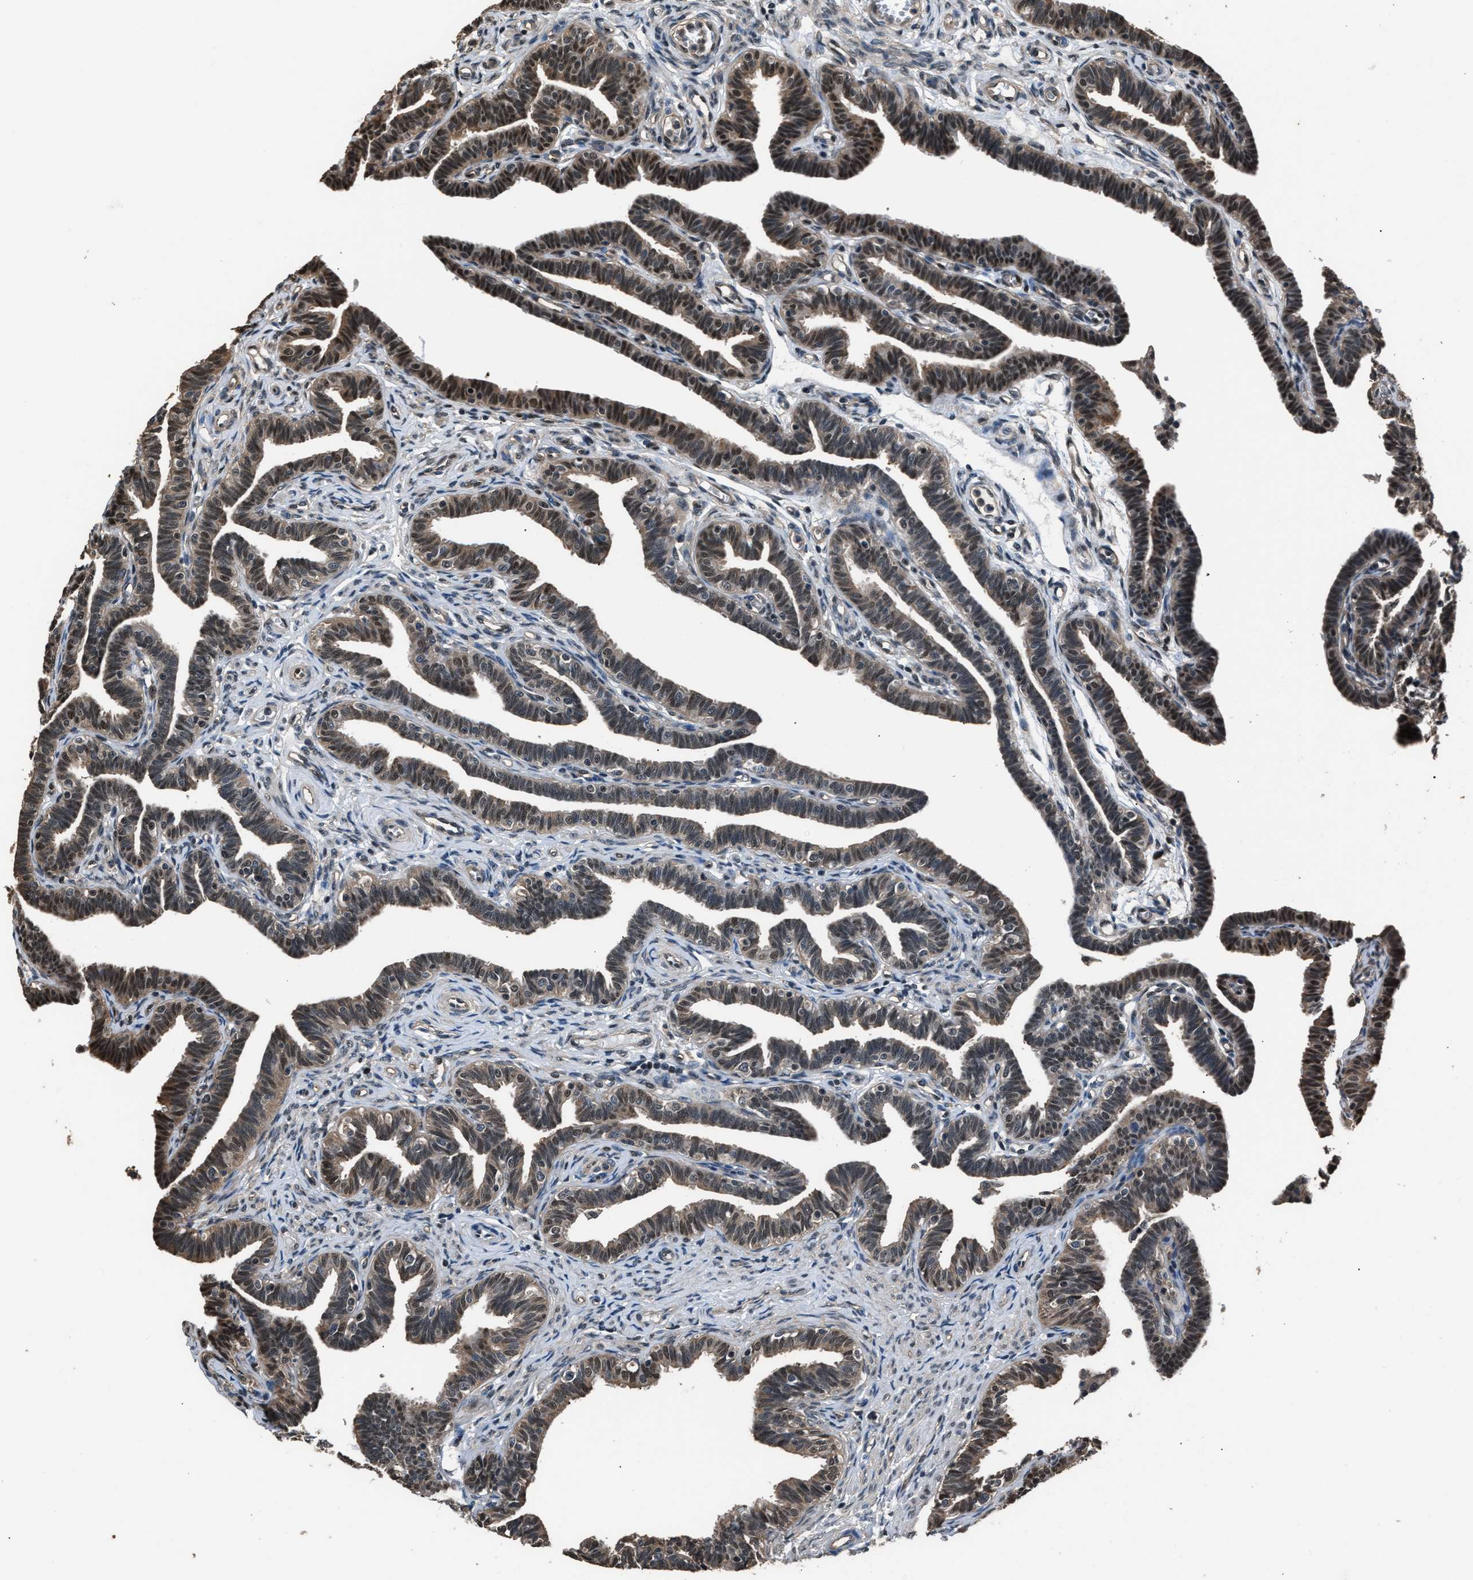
{"staining": {"intensity": "moderate", "quantity": ">75%", "location": "cytoplasmic/membranous,nuclear"}, "tissue": "fallopian tube", "cell_type": "Glandular cells", "image_type": "normal", "snomed": [{"axis": "morphology", "description": "Normal tissue, NOS"}, {"axis": "topography", "description": "Fallopian tube"}, {"axis": "topography", "description": "Ovary"}], "caption": "Immunohistochemistry histopathology image of benign fallopian tube: fallopian tube stained using IHC demonstrates medium levels of moderate protein expression localized specifically in the cytoplasmic/membranous,nuclear of glandular cells, appearing as a cytoplasmic/membranous,nuclear brown color.", "gene": "DFFA", "patient": {"sex": "female", "age": 23}}